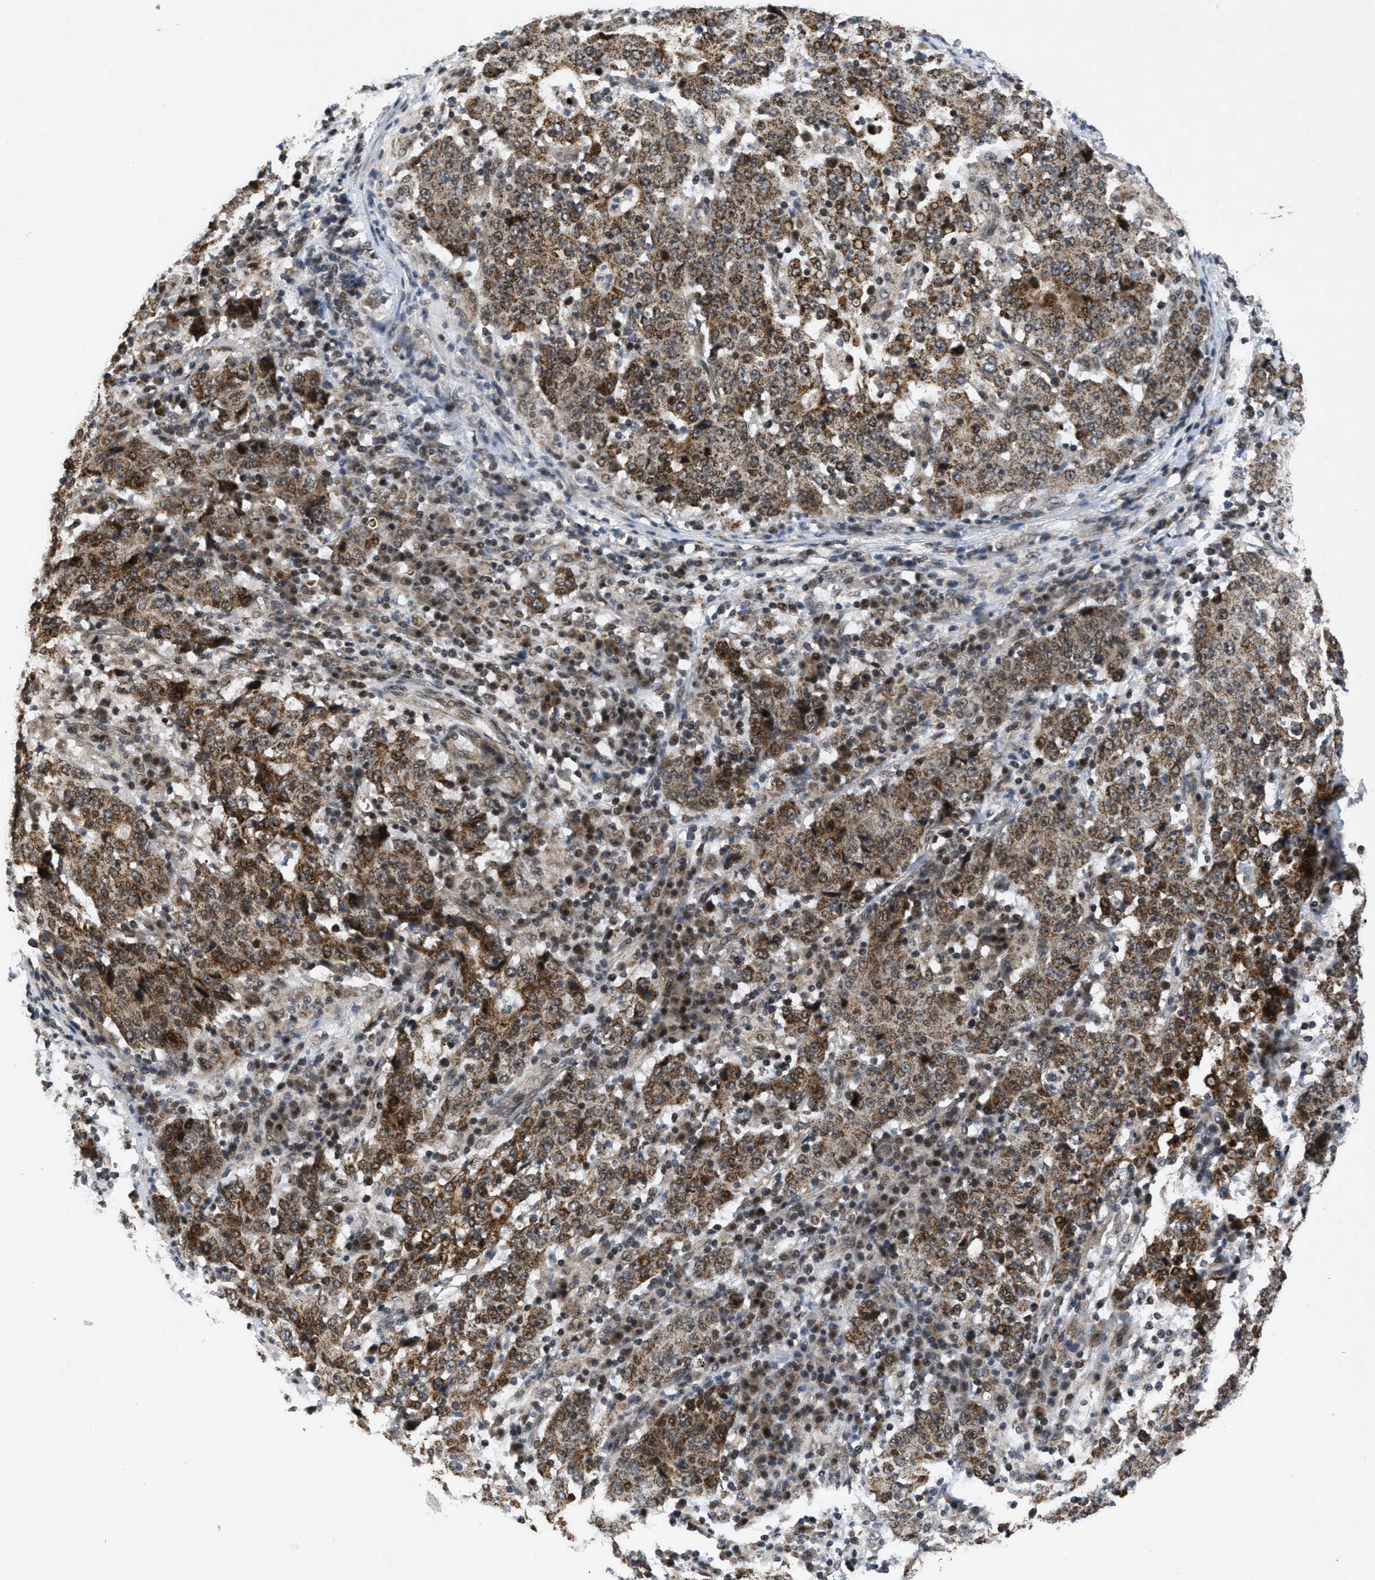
{"staining": {"intensity": "moderate", "quantity": ">75%", "location": "cytoplasmic/membranous,nuclear"}, "tissue": "stomach cancer", "cell_type": "Tumor cells", "image_type": "cancer", "snomed": [{"axis": "morphology", "description": "Adenocarcinoma, NOS"}, {"axis": "topography", "description": "Stomach"}], "caption": "Immunohistochemical staining of stomach cancer reveals medium levels of moderate cytoplasmic/membranous and nuclear protein positivity in approximately >75% of tumor cells.", "gene": "ZNHIT1", "patient": {"sex": "male", "age": 59}}